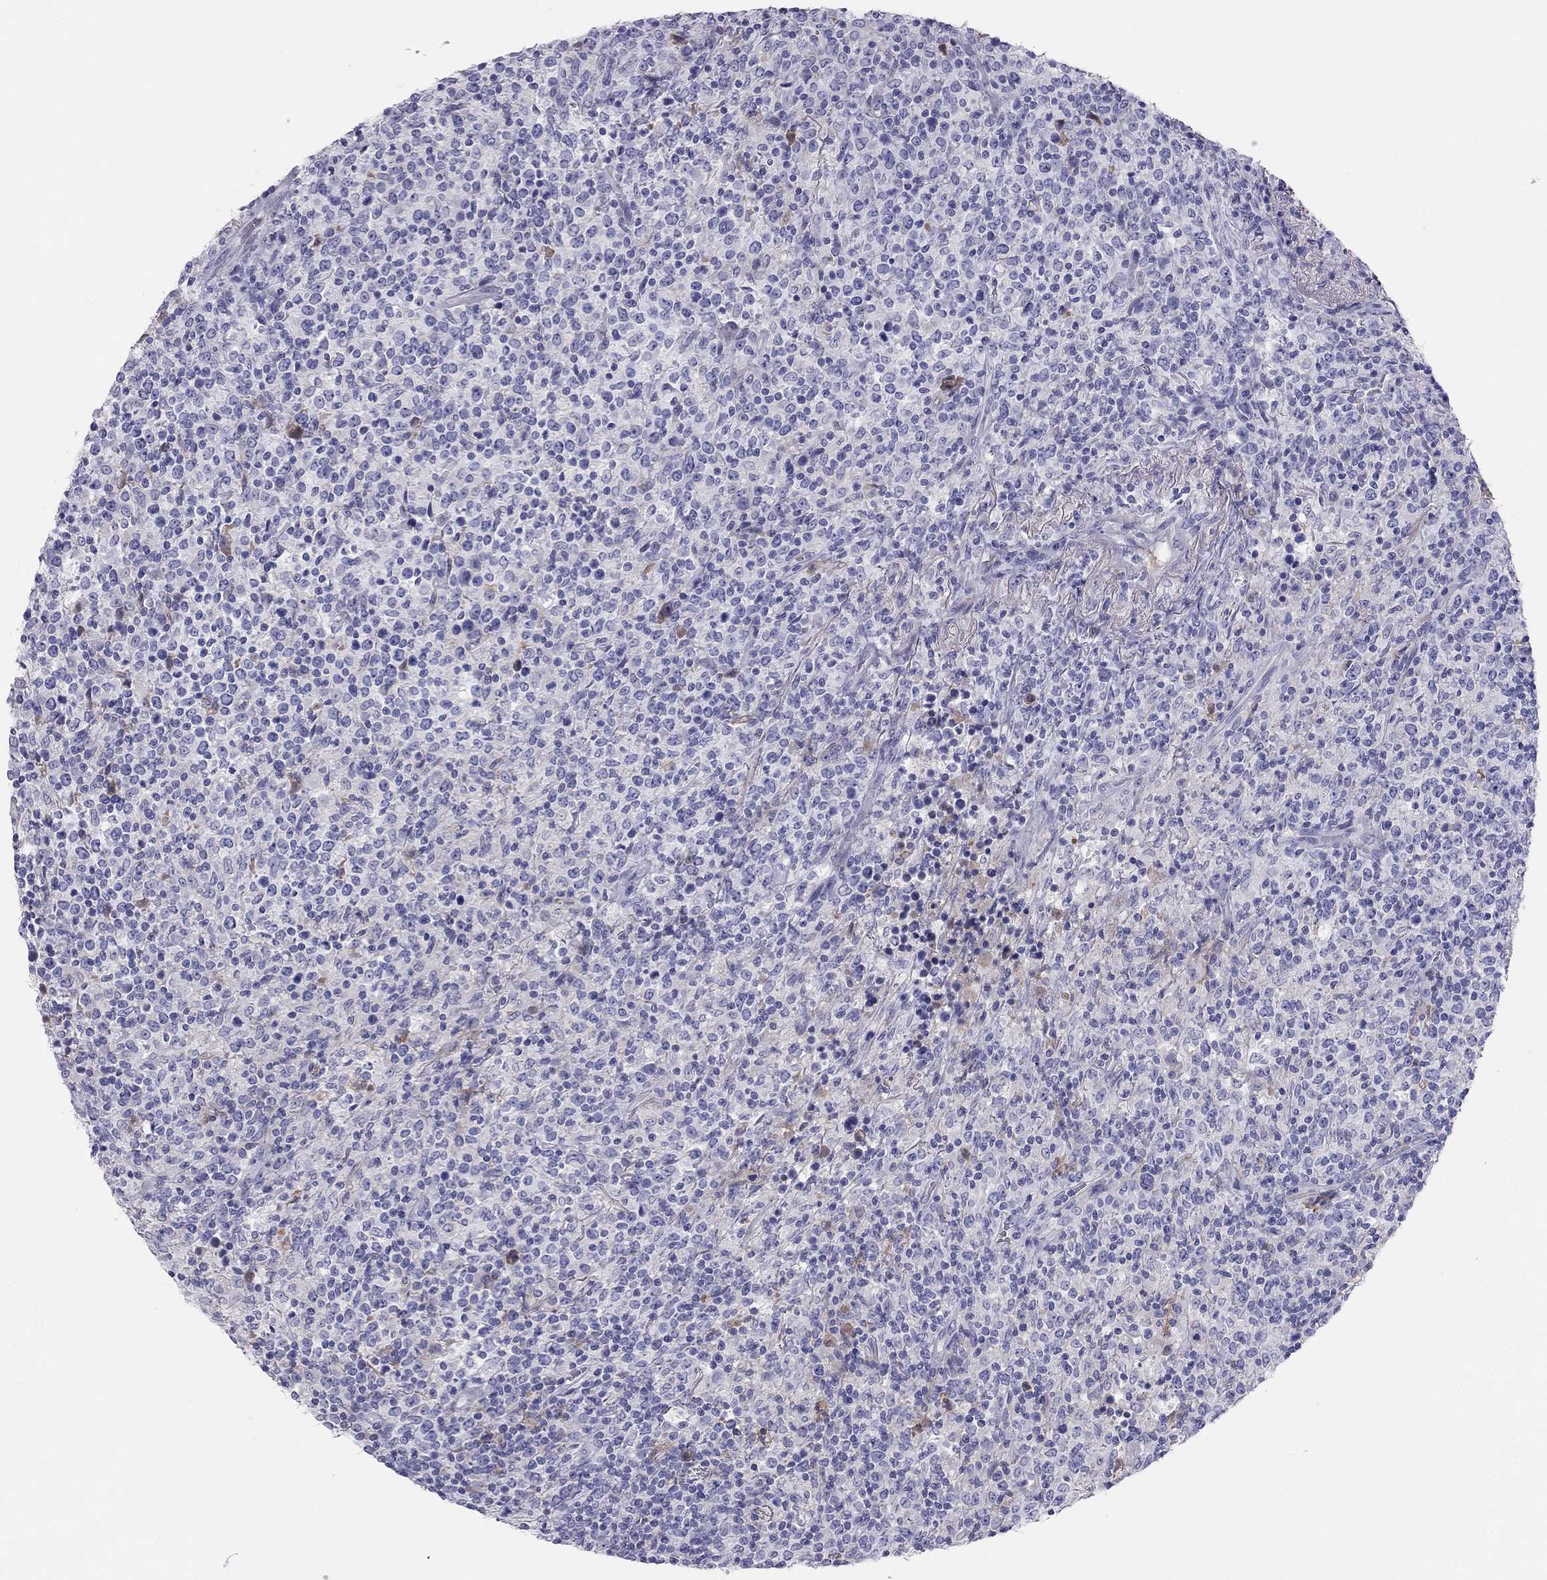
{"staining": {"intensity": "negative", "quantity": "none", "location": "none"}, "tissue": "lymphoma", "cell_type": "Tumor cells", "image_type": "cancer", "snomed": [{"axis": "morphology", "description": "Malignant lymphoma, non-Hodgkin's type, High grade"}, {"axis": "topography", "description": "Lung"}], "caption": "Tumor cells show no significant staining in lymphoma.", "gene": "KLRG1", "patient": {"sex": "male", "age": 79}}